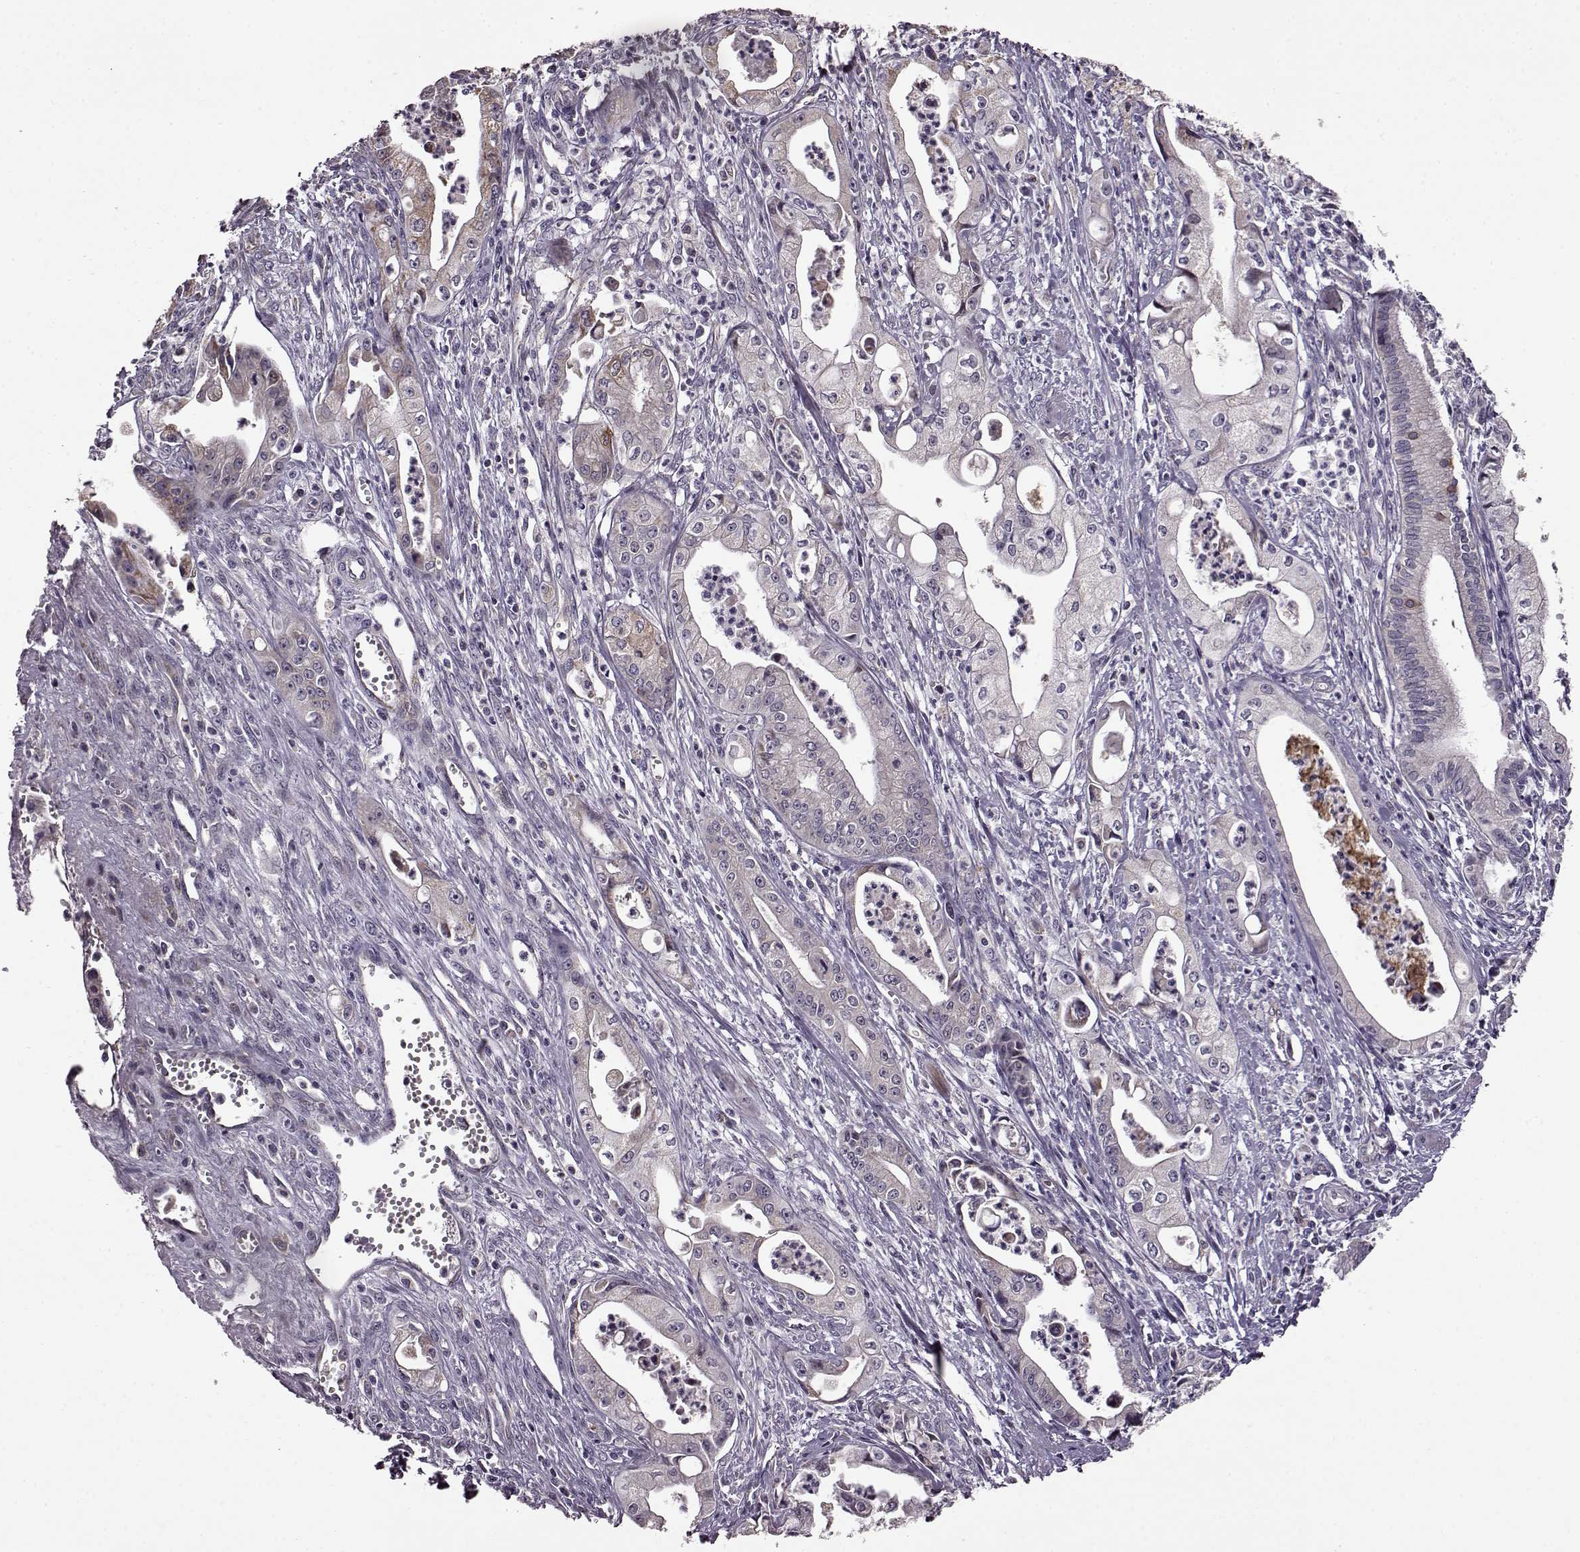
{"staining": {"intensity": "weak", "quantity": "<25%", "location": "cytoplasmic/membranous"}, "tissue": "pancreatic cancer", "cell_type": "Tumor cells", "image_type": "cancer", "snomed": [{"axis": "morphology", "description": "Adenocarcinoma, NOS"}, {"axis": "topography", "description": "Pancreas"}], "caption": "Image shows no significant protein staining in tumor cells of pancreatic cancer.", "gene": "MTSS1", "patient": {"sex": "female", "age": 65}}